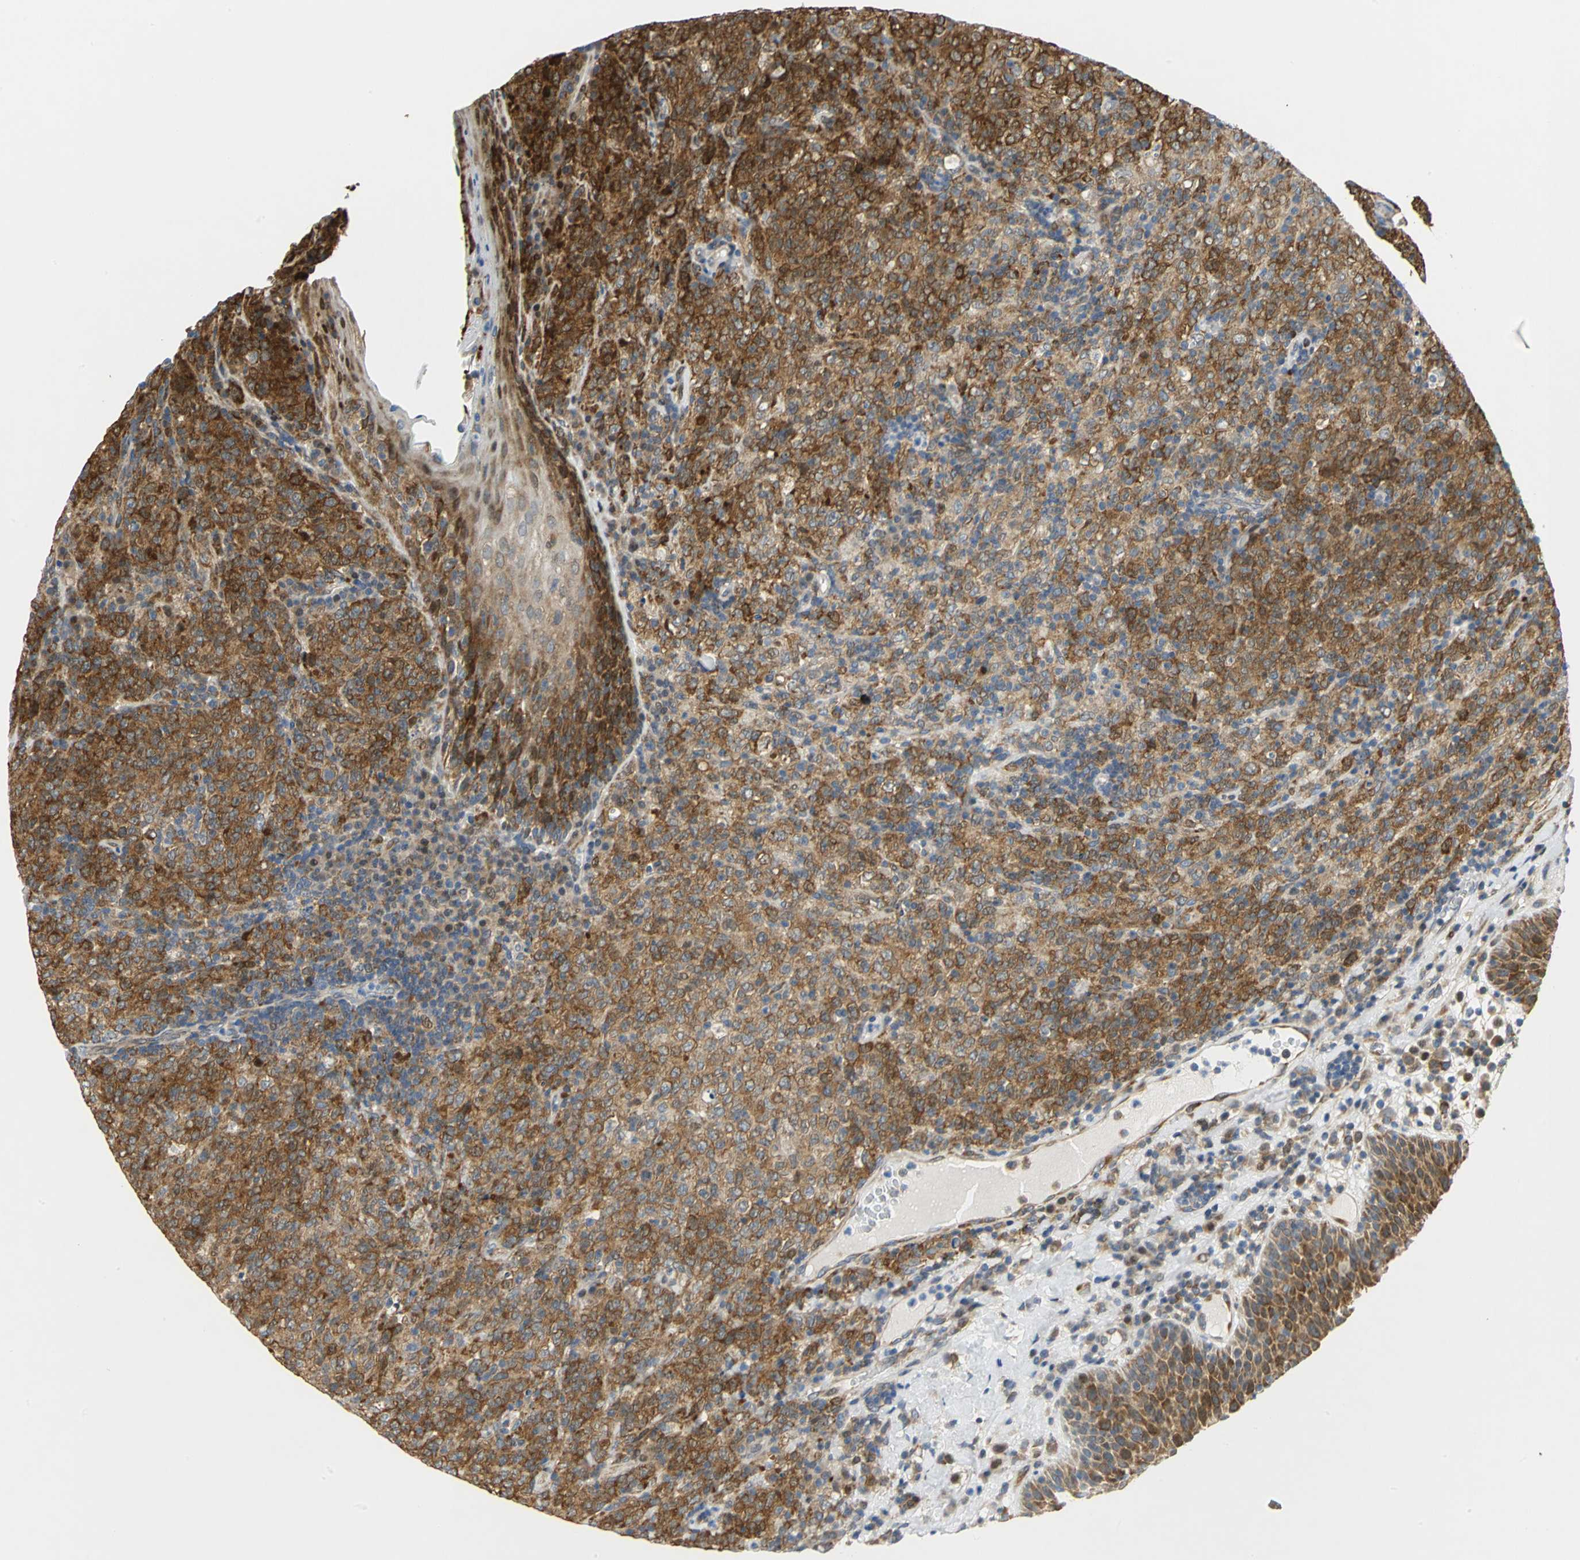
{"staining": {"intensity": "strong", "quantity": ">75%", "location": "cytoplasmic/membranous"}, "tissue": "lymphoma", "cell_type": "Tumor cells", "image_type": "cancer", "snomed": [{"axis": "morphology", "description": "Malignant lymphoma, non-Hodgkin's type, High grade"}, {"axis": "topography", "description": "Tonsil"}], "caption": "Protein expression analysis of human lymphoma reveals strong cytoplasmic/membranous positivity in approximately >75% of tumor cells.", "gene": "YBX1", "patient": {"sex": "female", "age": 36}}